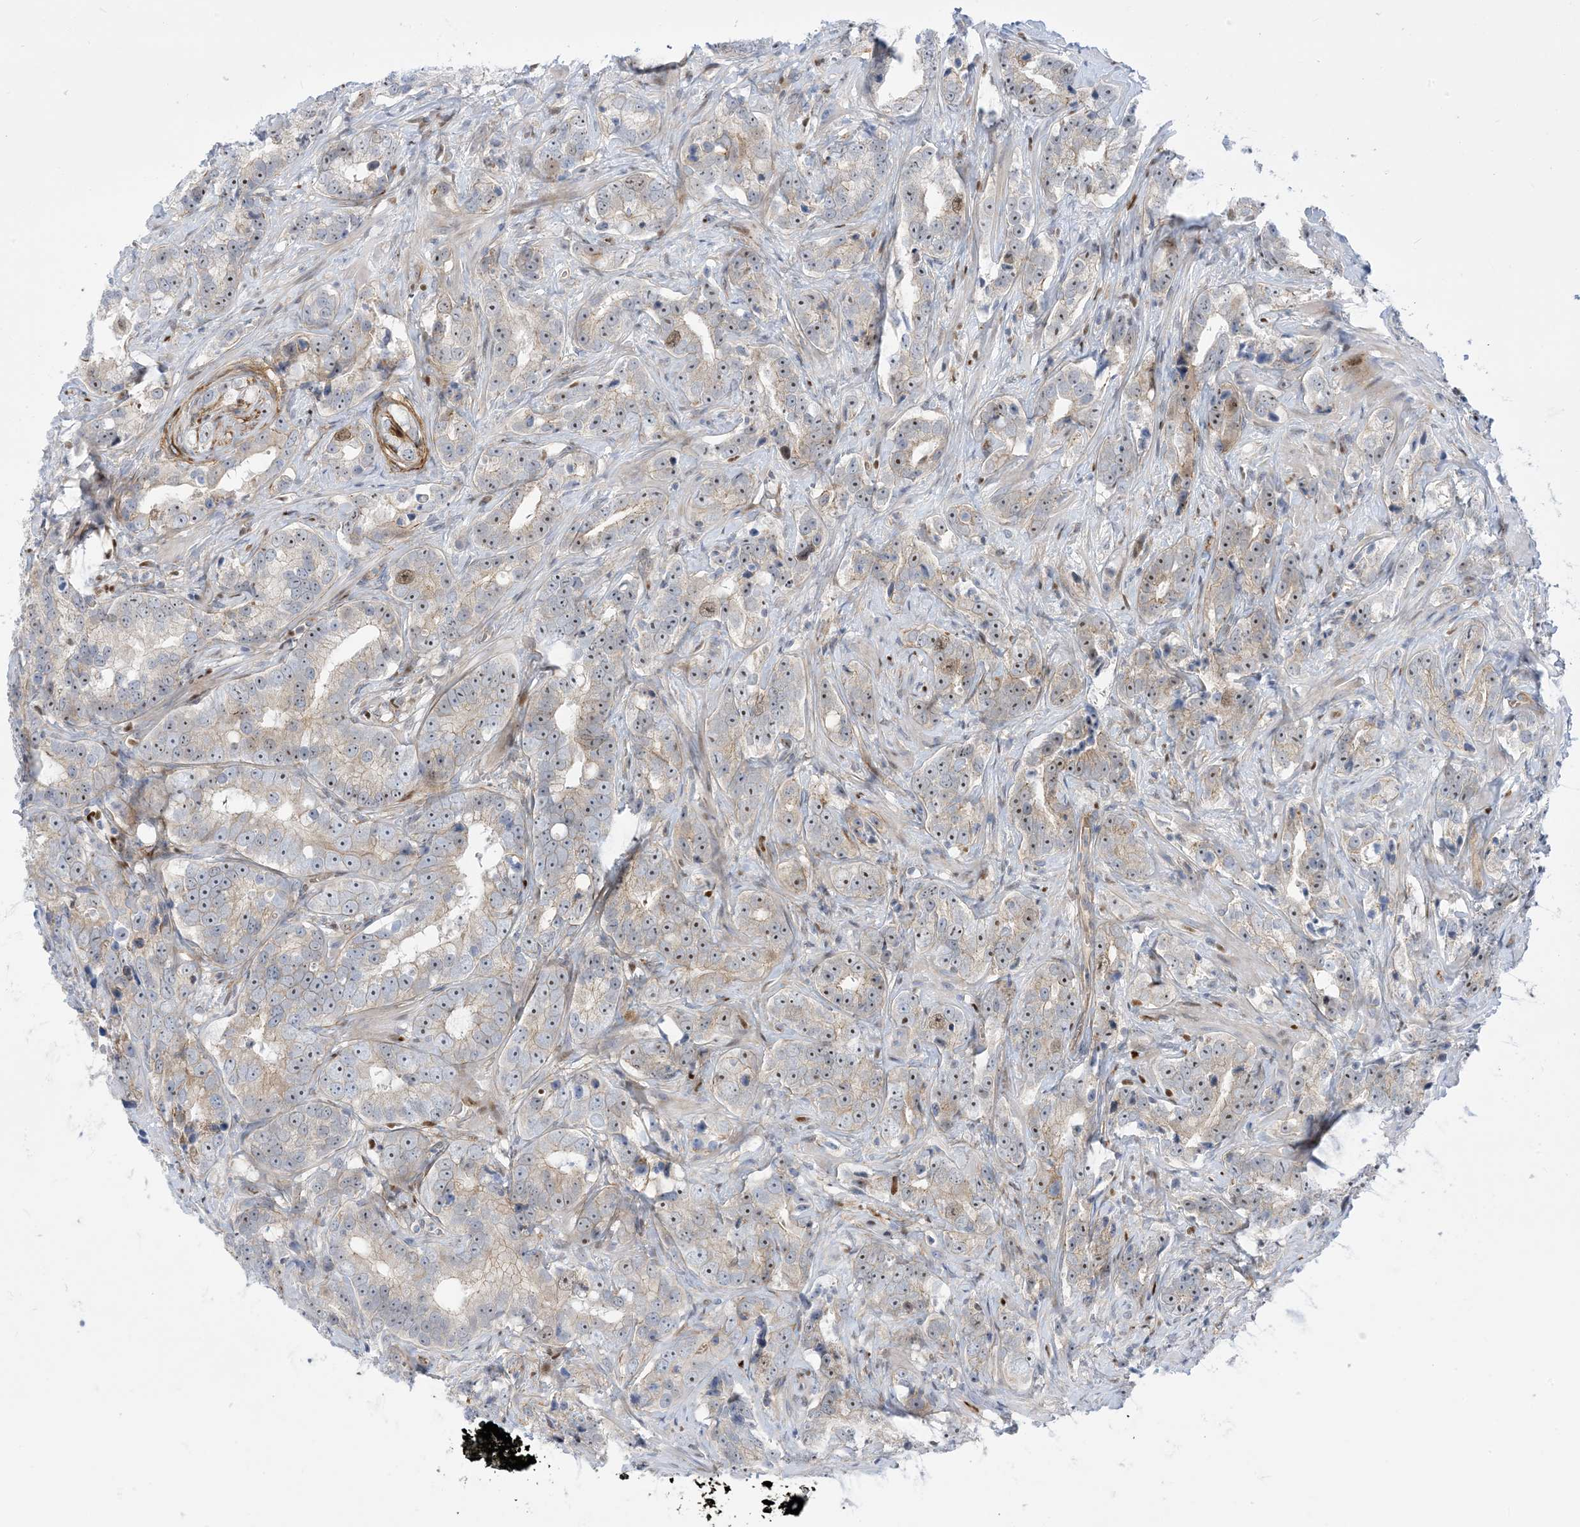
{"staining": {"intensity": "moderate", "quantity": "25%-75%", "location": "nuclear"}, "tissue": "prostate cancer", "cell_type": "Tumor cells", "image_type": "cancer", "snomed": [{"axis": "morphology", "description": "Adenocarcinoma, High grade"}, {"axis": "topography", "description": "Prostate"}], "caption": "Prostate cancer (high-grade adenocarcinoma) was stained to show a protein in brown. There is medium levels of moderate nuclear positivity in approximately 25%-75% of tumor cells.", "gene": "MARS2", "patient": {"sex": "male", "age": 62}}